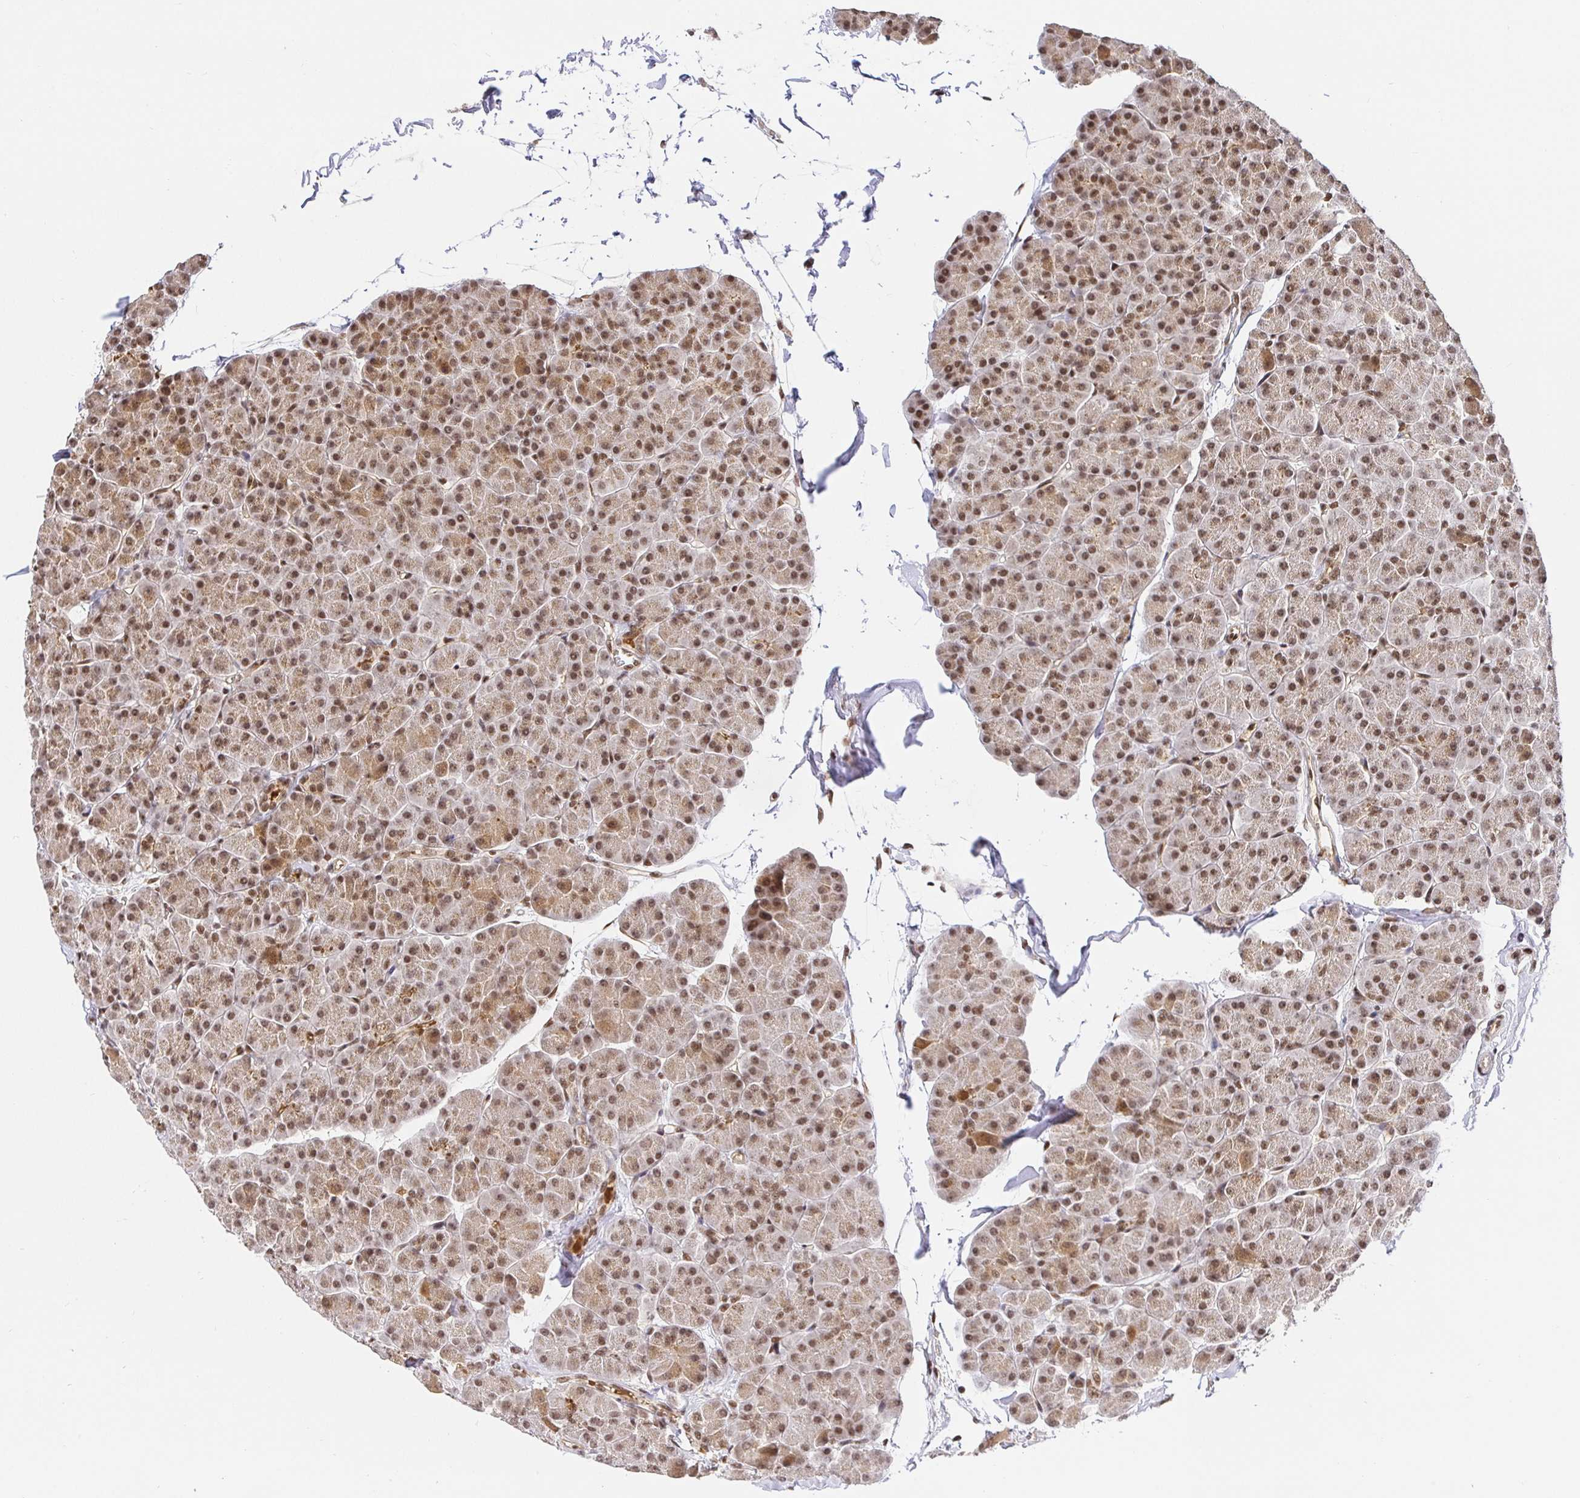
{"staining": {"intensity": "moderate", "quantity": ">75%", "location": "cytoplasmic/membranous,nuclear"}, "tissue": "pancreas", "cell_type": "Exocrine glandular cells", "image_type": "normal", "snomed": [{"axis": "morphology", "description": "Normal tissue, NOS"}, {"axis": "topography", "description": "Pancreas"}, {"axis": "topography", "description": "Peripheral nerve tissue"}], "caption": "Pancreas stained for a protein (brown) exhibits moderate cytoplasmic/membranous,nuclear positive staining in approximately >75% of exocrine glandular cells.", "gene": "USF1", "patient": {"sex": "male", "age": 54}}